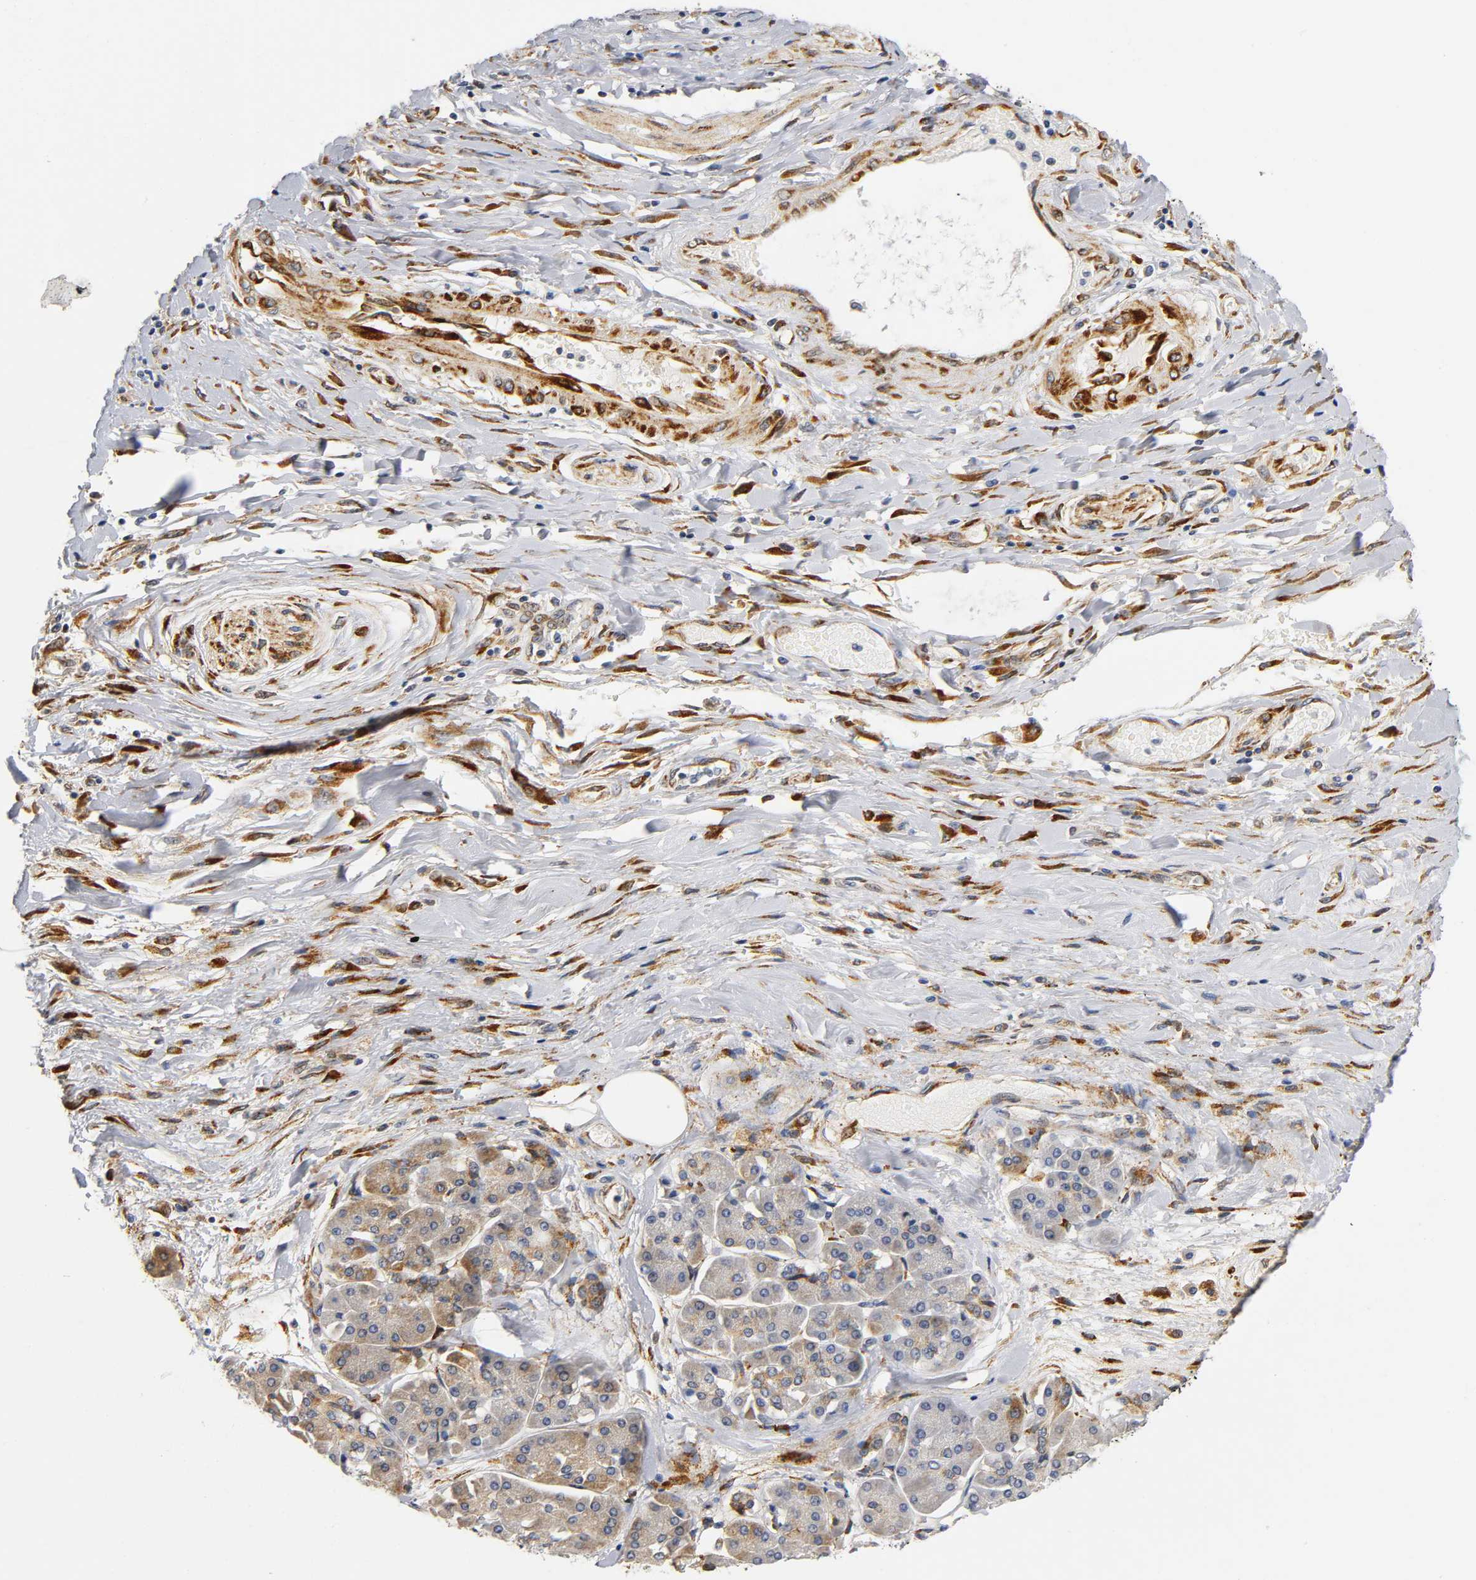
{"staining": {"intensity": "strong", "quantity": ">75%", "location": "cytoplasmic/membranous"}, "tissue": "pancreatic cancer", "cell_type": "Tumor cells", "image_type": "cancer", "snomed": [{"axis": "morphology", "description": "Adenocarcinoma, NOS"}, {"axis": "topography", "description": "Pancreas"}], "caption": "Brown immunohistochemical staining in pancreatic cancer (adenocarcinoma) exhibits strong cytoplasmic/membranous positivity in about >75% of tumor cells.", "gene": "SOS2", "patient": {"sex": "male", "age": 46}}